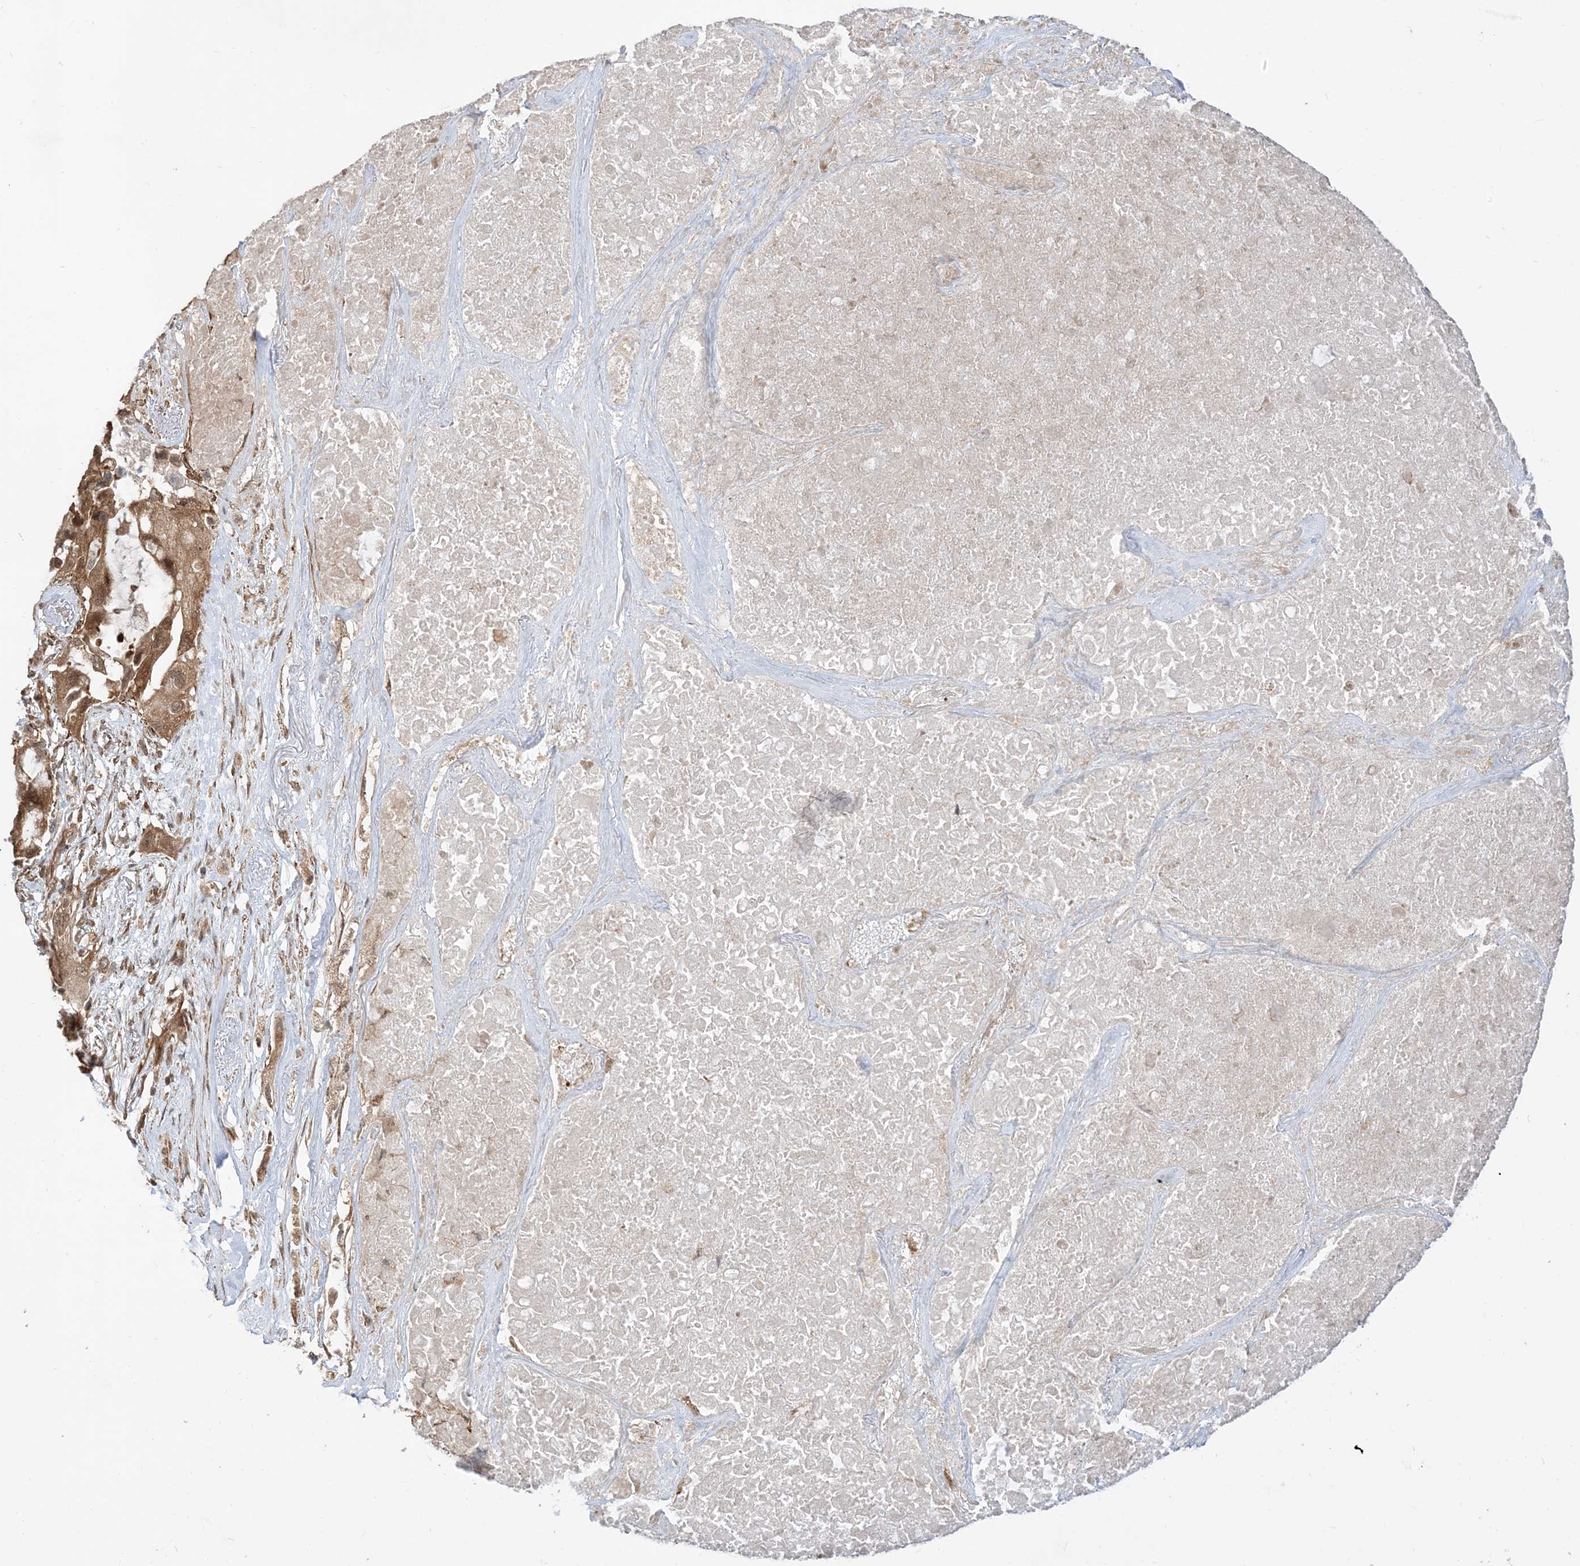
{"staining": {"intensity": "moderate", "quantity": ">75%", "location": "cytoplasmic/membranous,nuclear"}, "tissue": "lung cancer", "cell_type": "Tumor cells", "image_type": "cancer", "snomed": [{"axis": "morphology", "description": "Squamous cell carcinoma, NOS"}, {"axis": "topography", "description": "Lung"}], "caption": "Protein analysis of lung squamous cell carcinoma tissue exhibits moderate cytoplasmic/membranous and nuclear expression in approximately >75% of tumor cells.", "gene": "TBCC", "patient": {"sex": "female", "age": 73}}